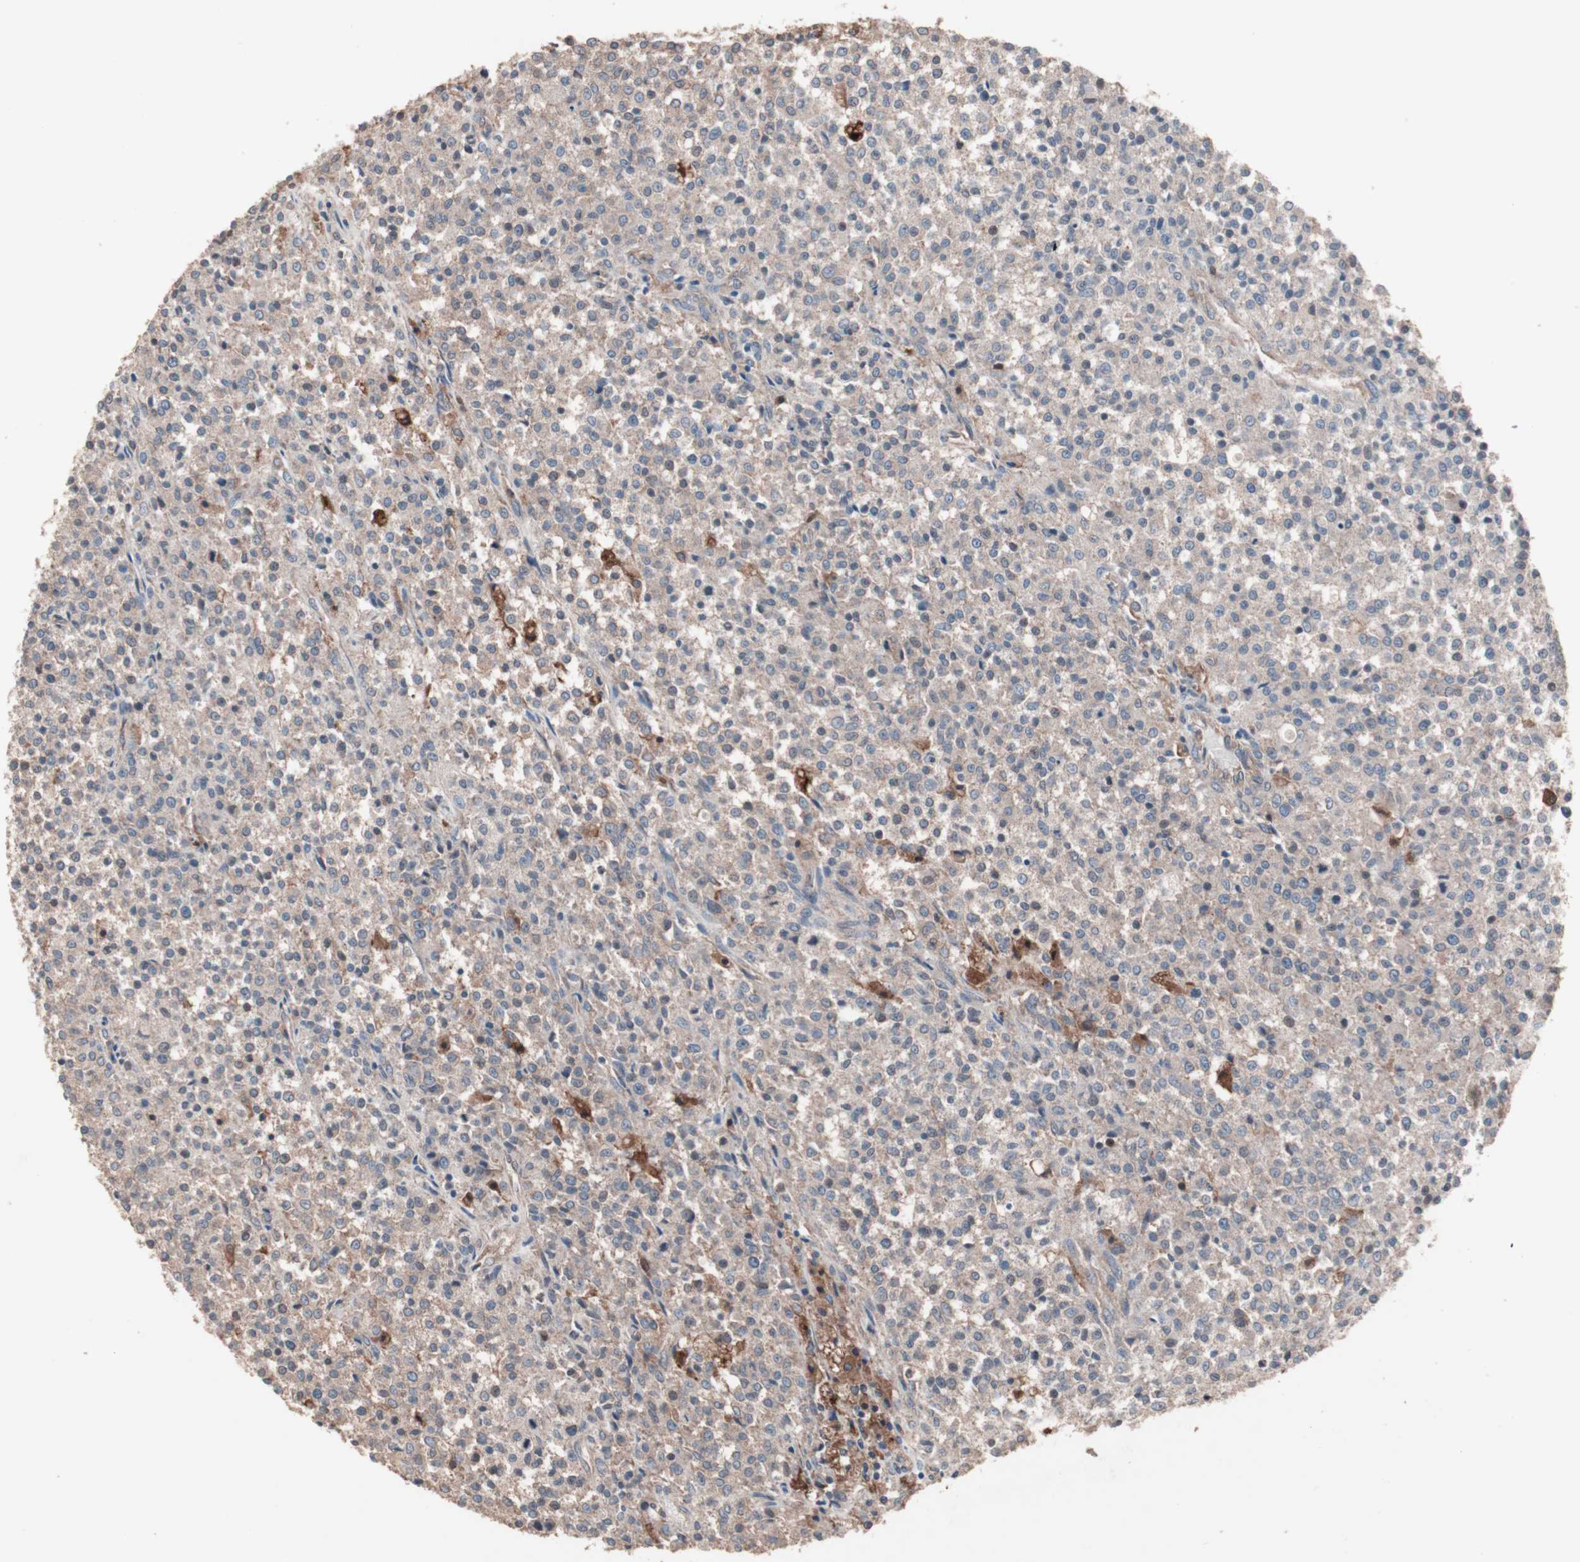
{"staining": {"intensity": "weak", "quantity": "25%-75%", "location": "cytoplasmic/membranous"}, "tissue": "testis cancer", "cell_type": "Tumor cells", "image_type": "cancer", "snomed": [{"axis": "morphology", "description": "Seminoma, NOS"}, {"axis": "topography", "description": "Testis"}], "caption": "Protein analysis of seminoma (testis) tissue displays weak cytoplasmic/membranous expression in approximately 25%-75% of tumor cells.", "gene": "ATG7", "patient": {"sex": "male", "age": 59}}